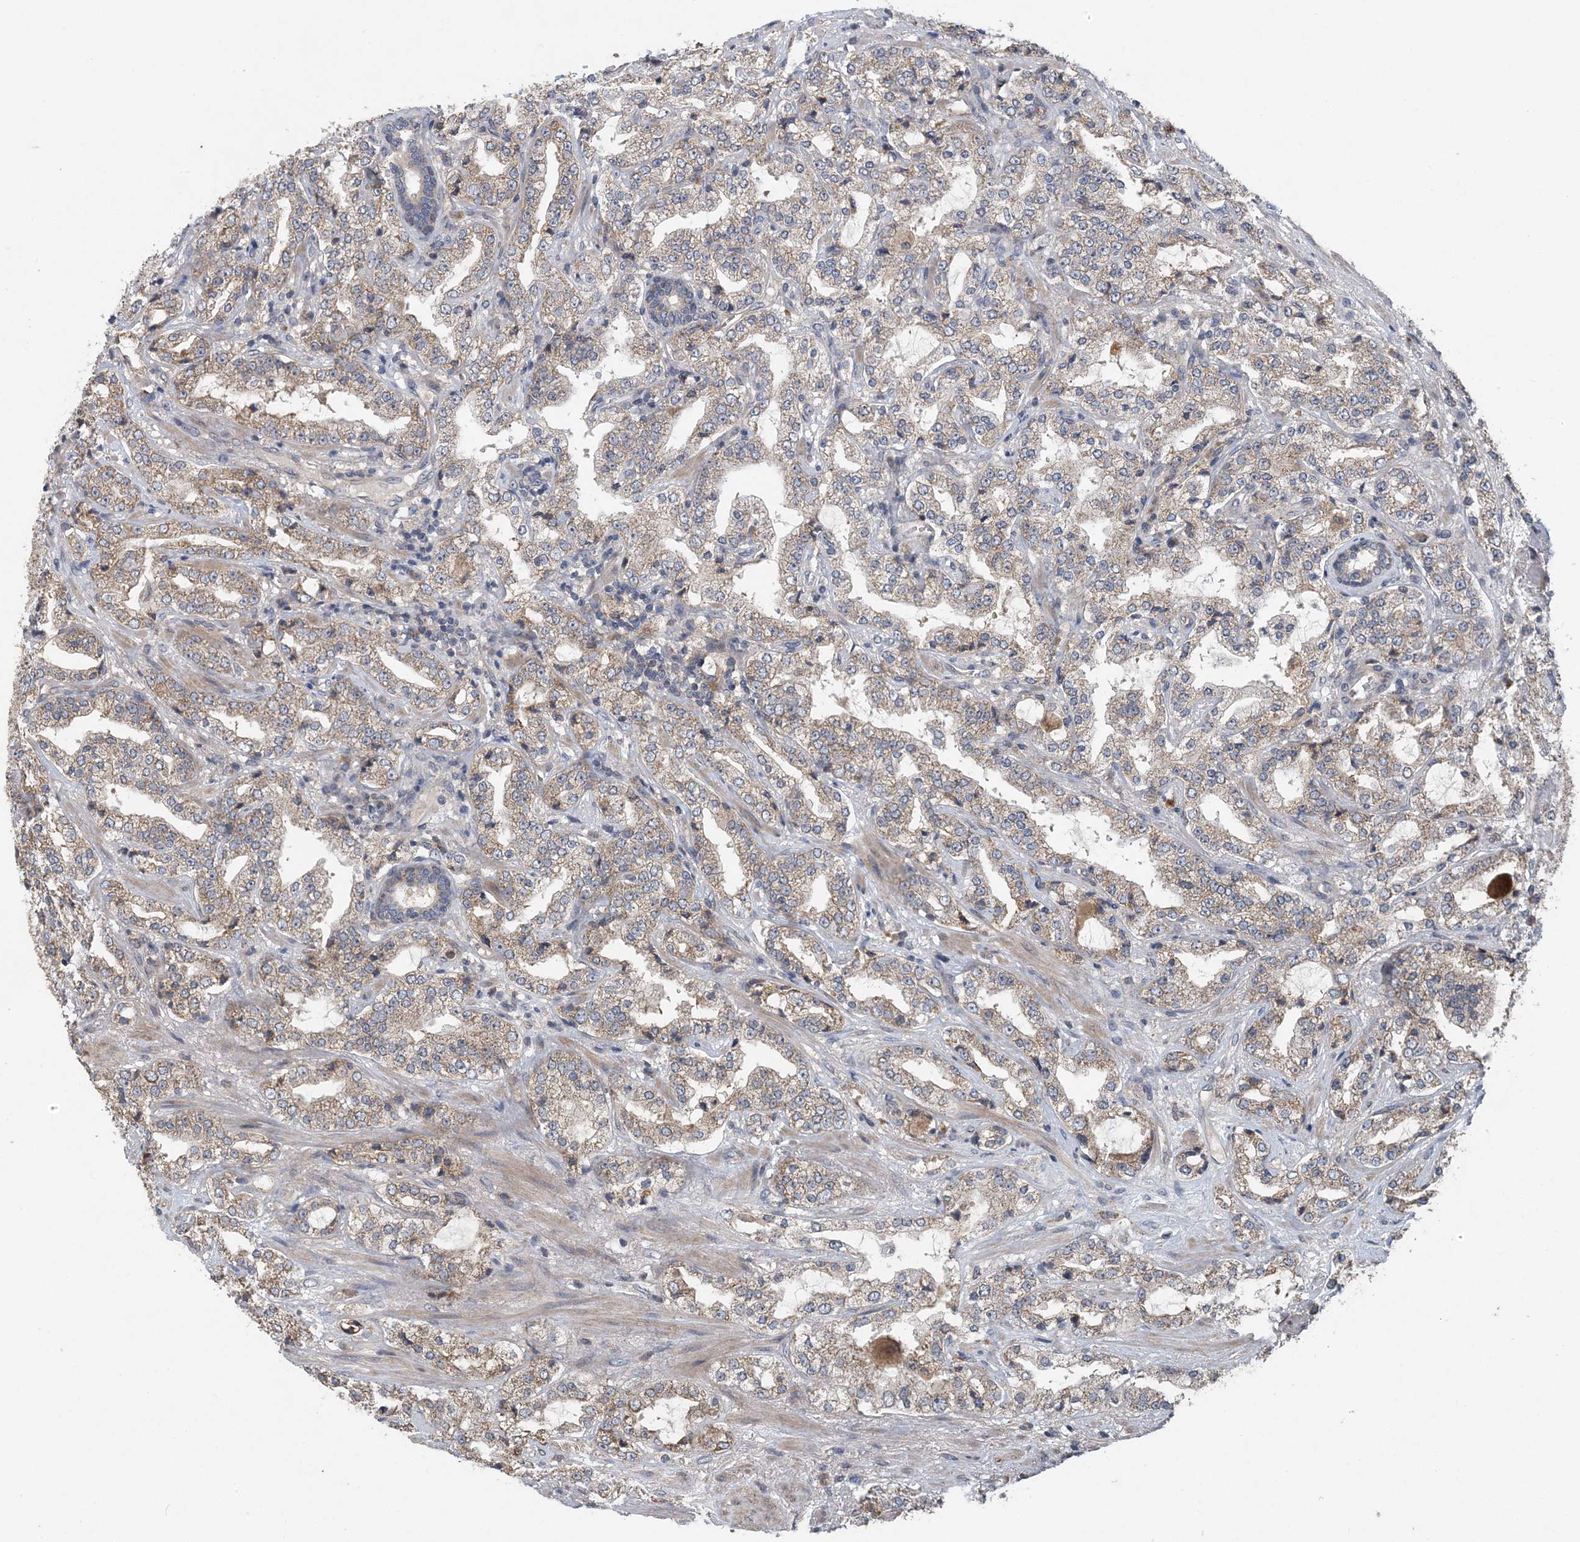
{"staining": {"intensity": "weak", "quantity": ">75%", "location": "cytoplasmic/membranous"}, "tissue": "prostate cancer", "cell_type": "Tumor cells", "image_type": "cancer", "snomed": [{"axis": "morphology", "description": "Adenocarcinoma, High grade"}, {"axis": "topography", "description": "Prostate"}], "caption": "High-power microscopy captured an IHC histopathology image of prostate high-grade adenocarcinoma, revealing weak cytoplasmic/membranous positivity in about >75% of tumor cells.", "gene": "MYO9B", "patient": {"sex": "male", "age": 64}}